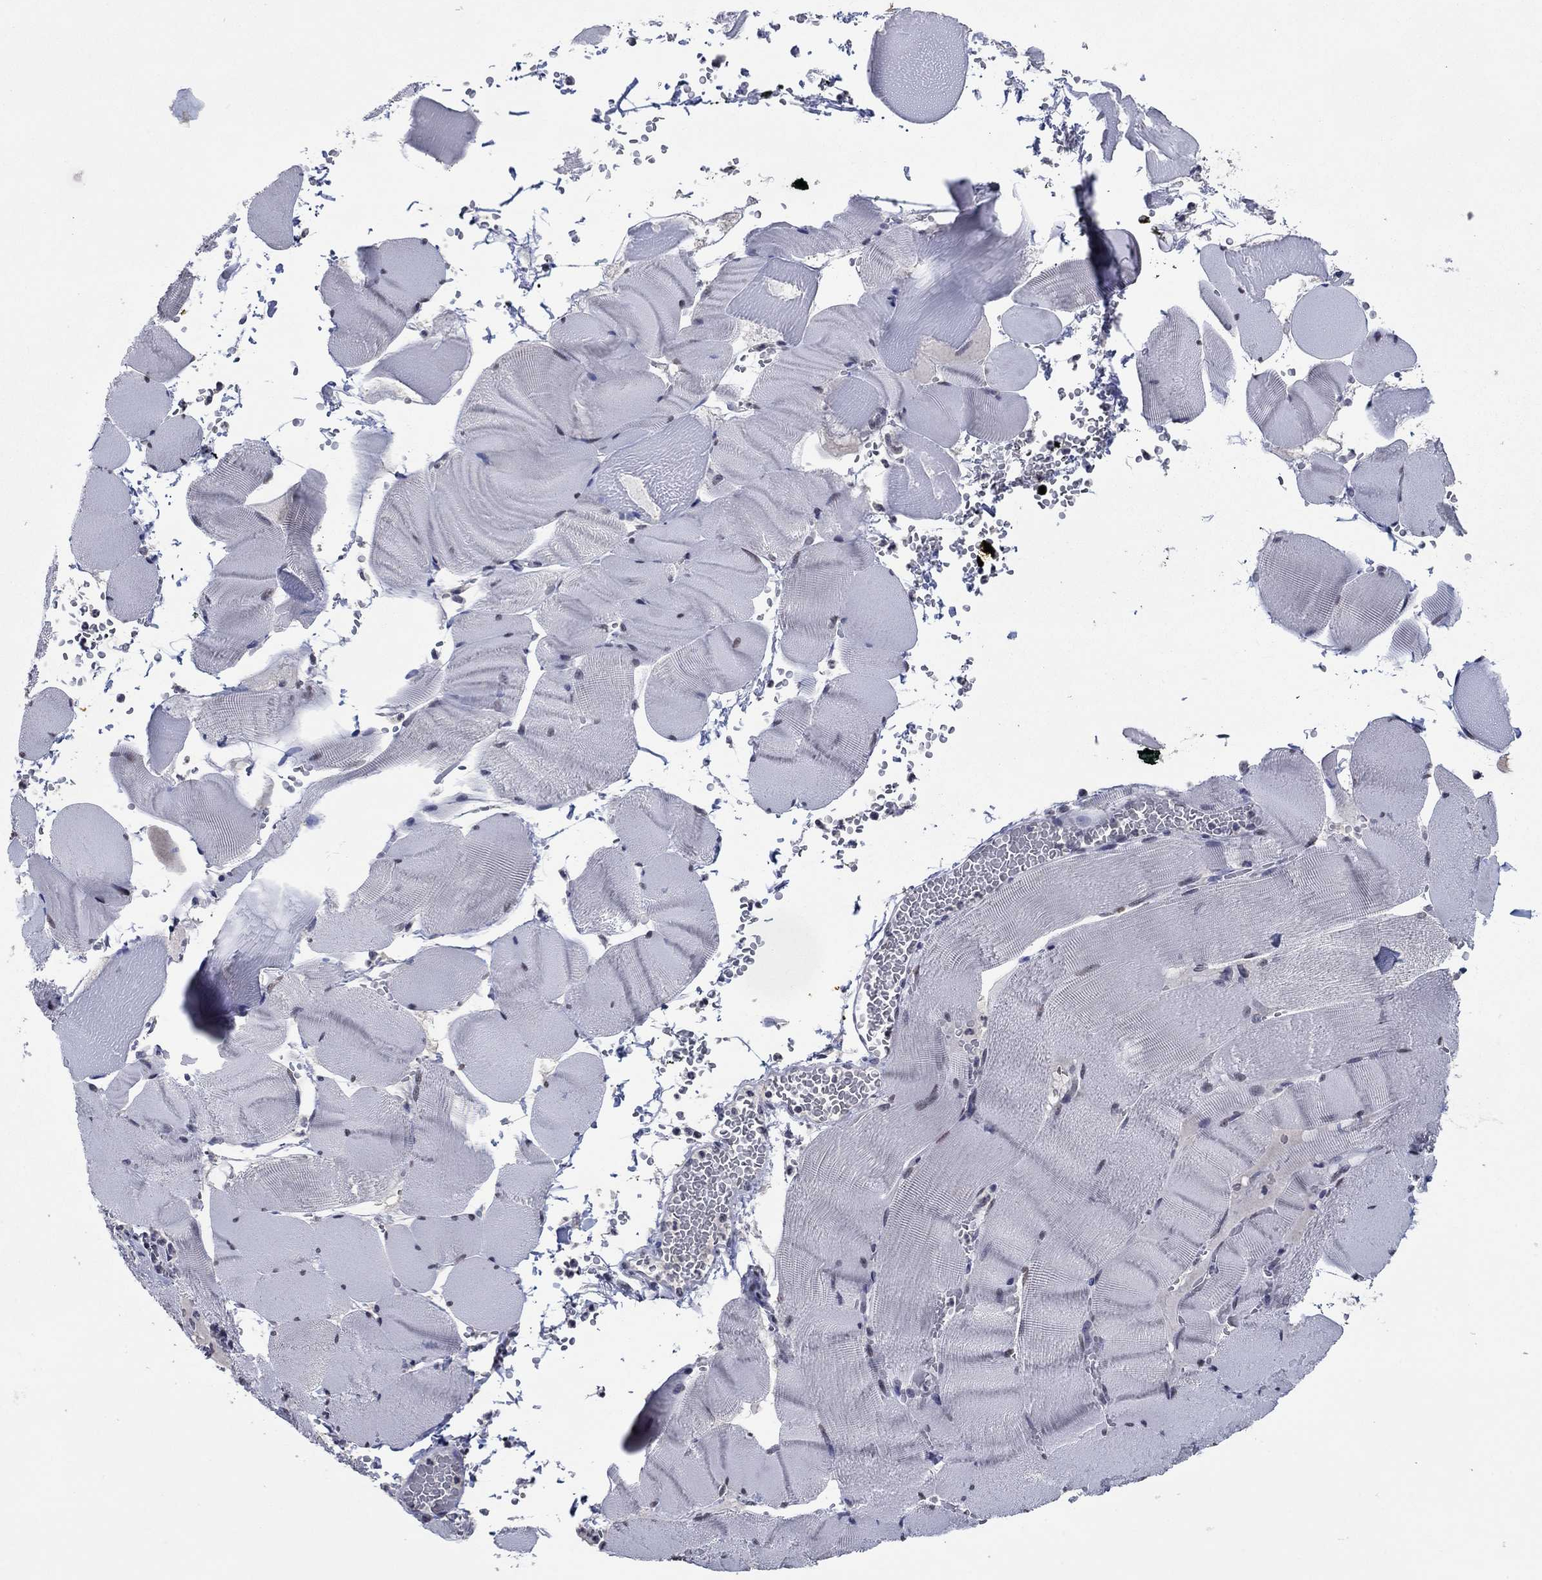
{"staining": {"intensity": "negative", "quantity": "none", "location": "none"}, "tissue": "skeletal muscle", "cell_type": "Myocytes", "image_type": "normal", "snomed": [{"axis": "morphology", "description": "Normal tissue, NOS"}, {"axis": "topography", "description": "Skeletal muscle"}], "caption": "DAB immunohistochemical staining of unremarkable human skeletal muscle shows no significant positivity in myocytes.", "gene": "TYMS", "patient": {"sex": "male", "age": 56}}